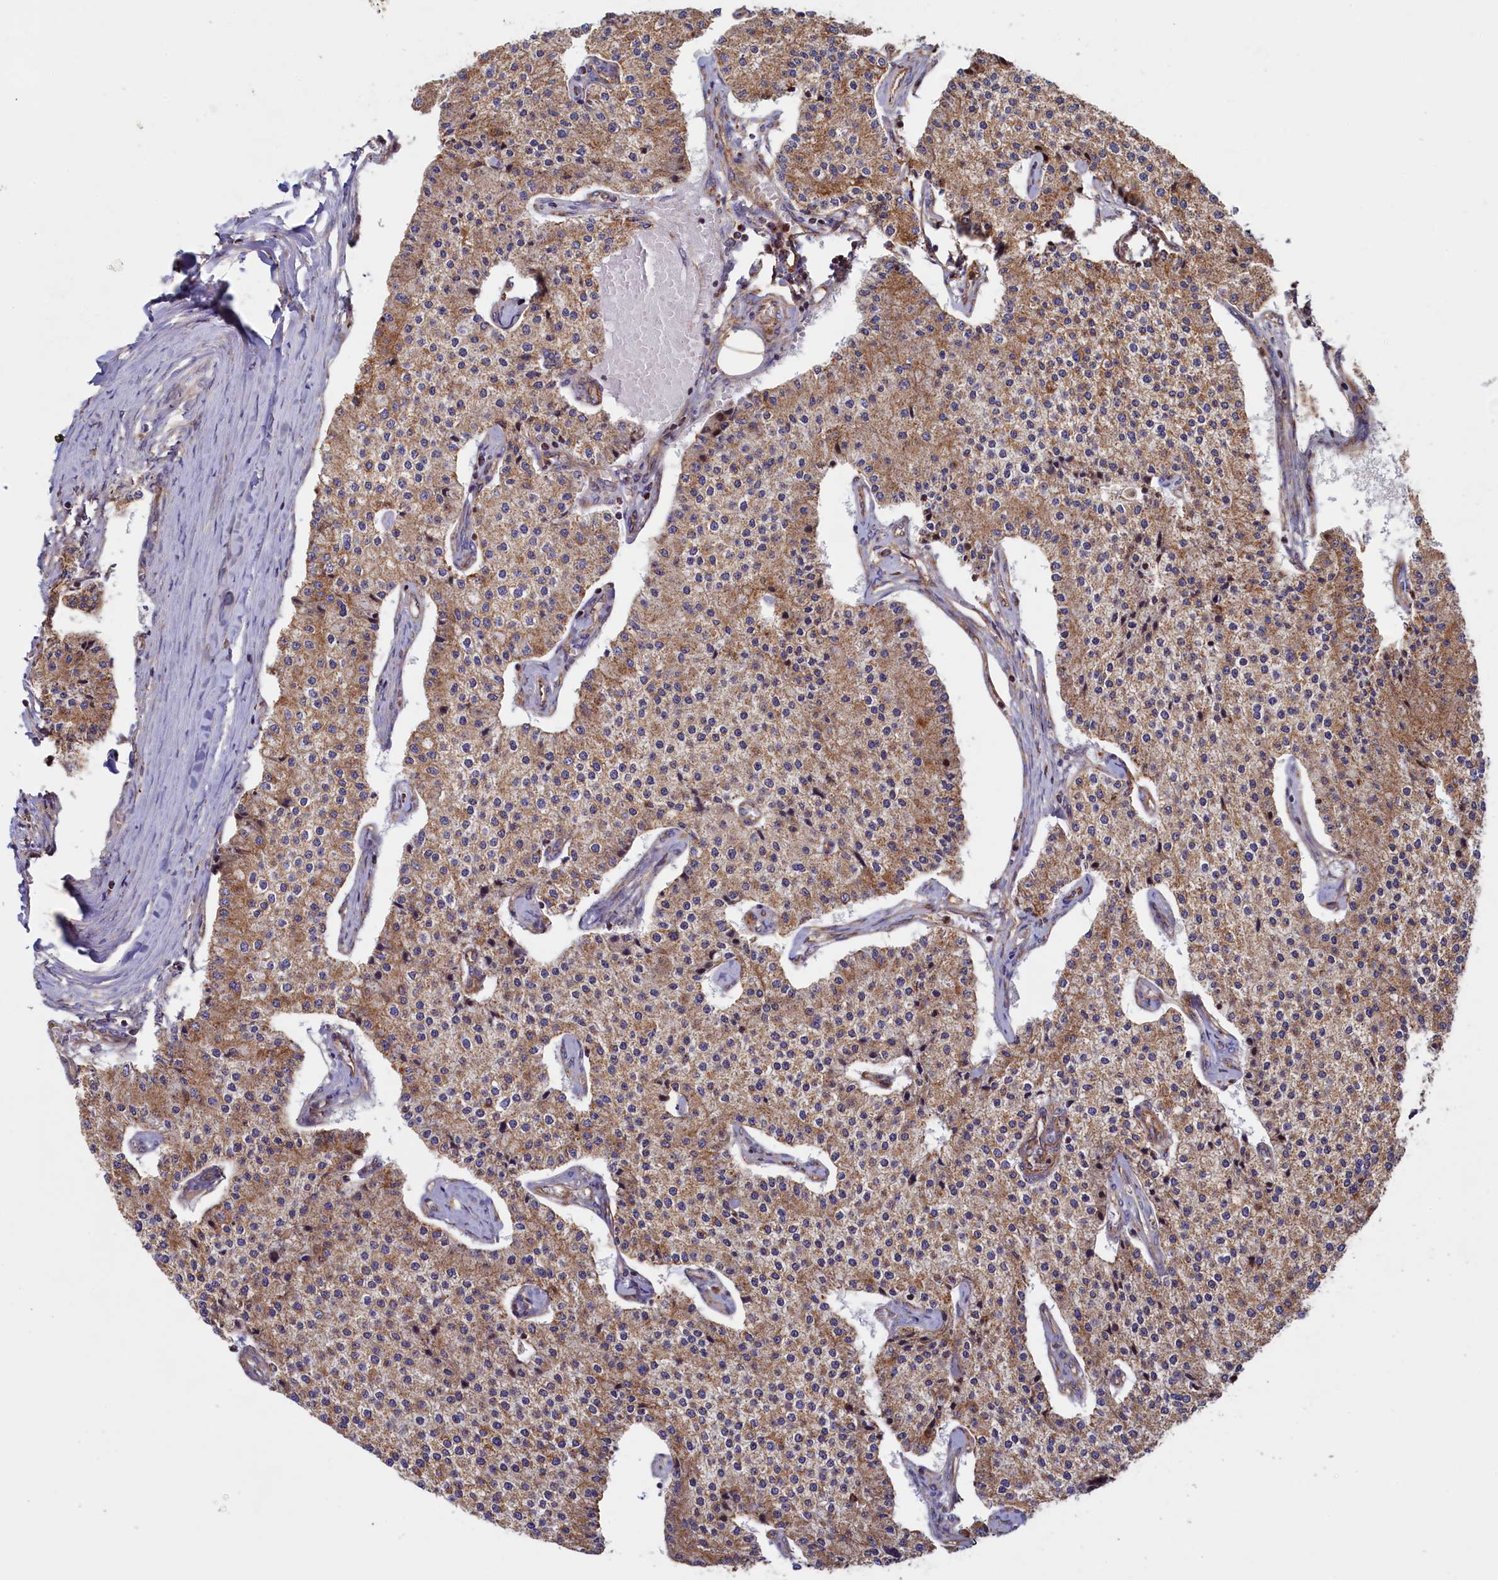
{"staining": {"intensity": "moderate", "quantity": "25%-75%", "location": "cytoplasmic/membranous"}, "tissue": "carcinoid", "cell_type": "Tumor cells", "image_type": "cancer", "snomed": [{"axis": "morphology", "description": "Carcinoid, malignant, NOS"}, {"axis": "topography", "description": "Colon"}], "caption": "Protein expression analysis of carcinoid displays moderate cytoplasmic/membranous staining in about 25%-75% of tumor cells.", "gene": "UBE3B", "patient": {"sex": "female", "age": 52}}